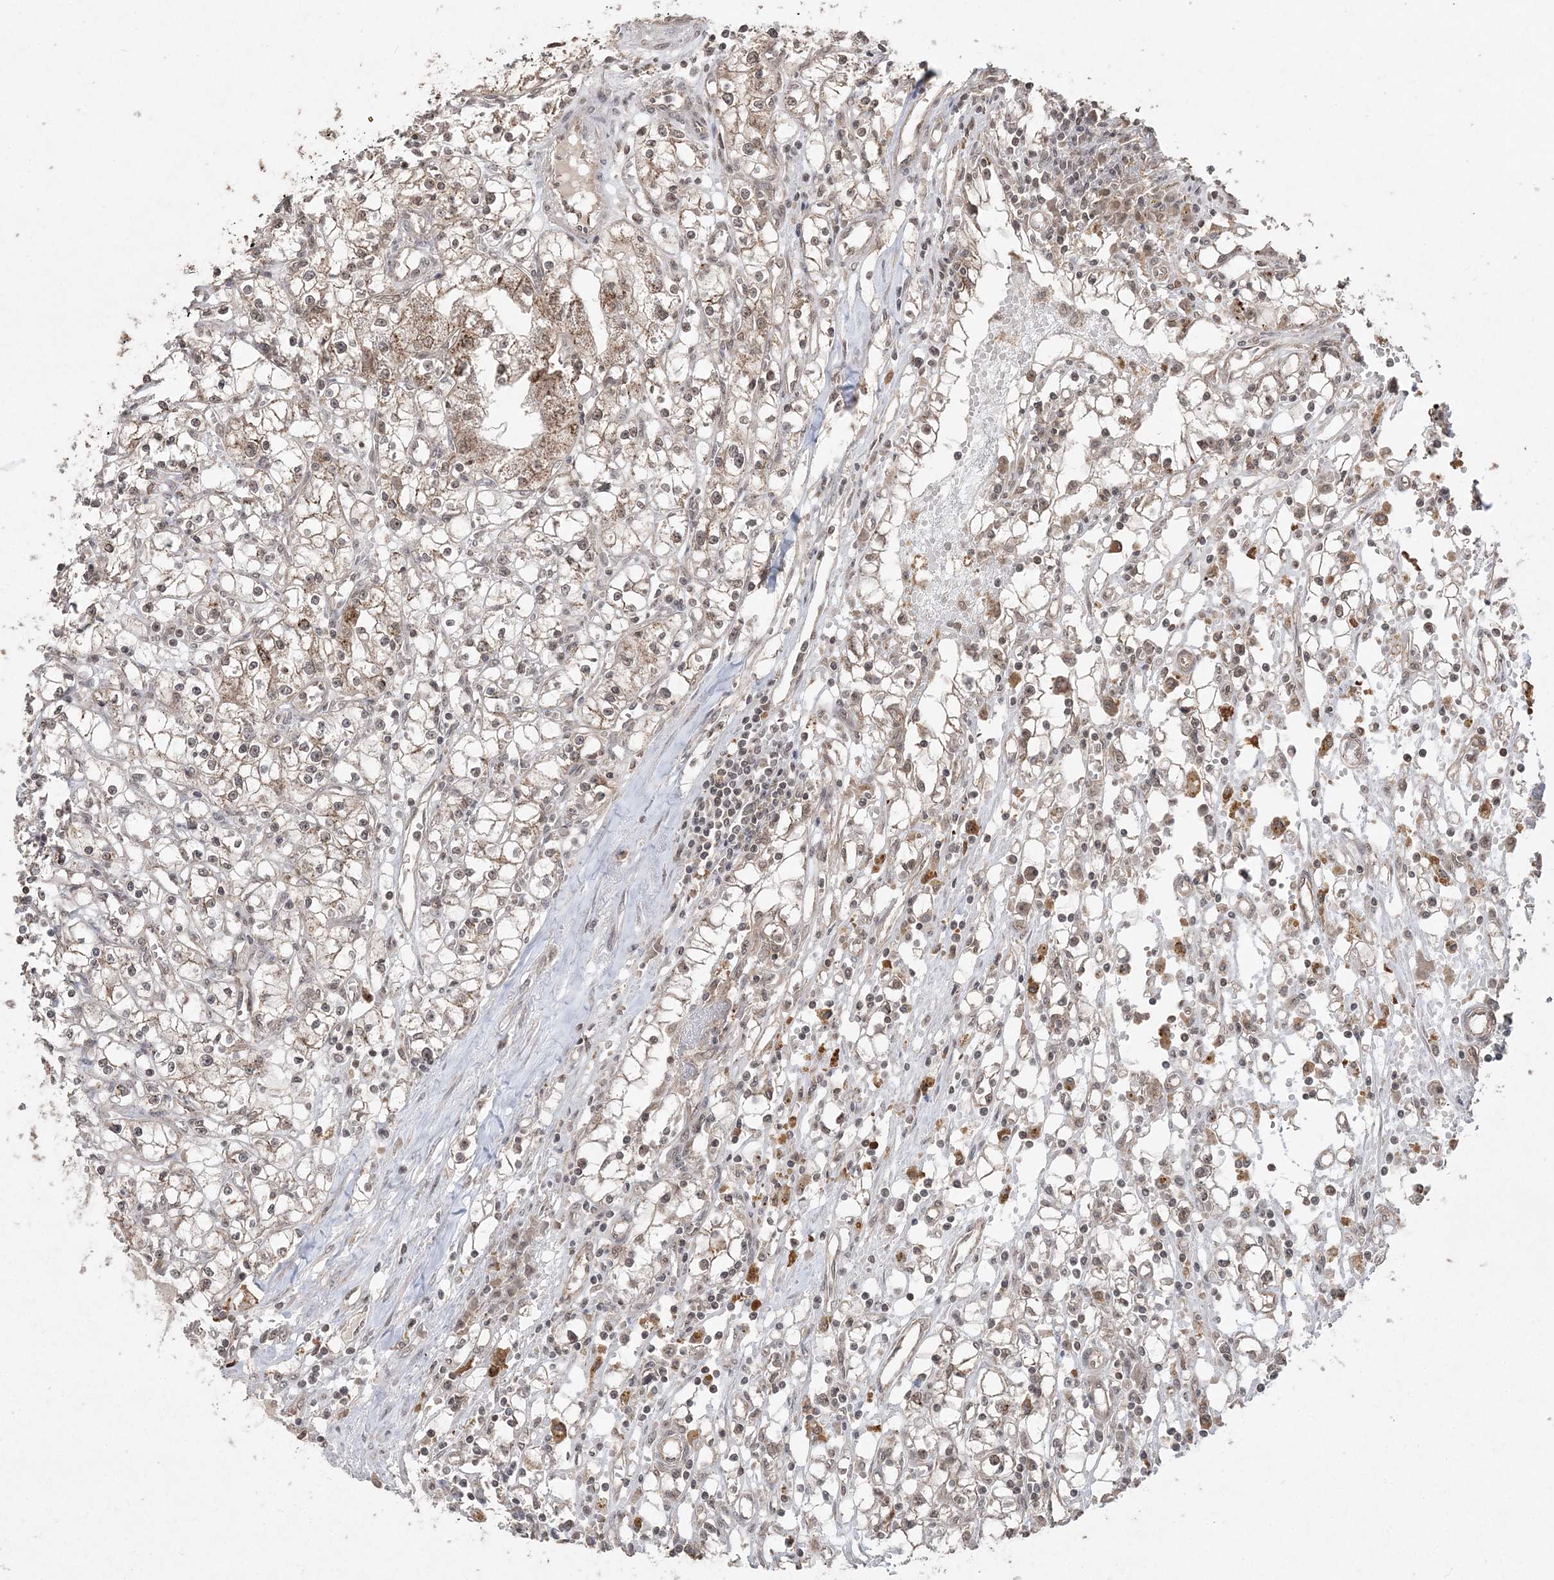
{"staining": {"intensity": "weak", "quantity": "<25%", "location": "cytoplasmic/membranous"}, "tissue": "renal cancer", "cell_type": "Tumor cells", "image_type": "cancer", "snomed": [{"axis": "morphology", "description": "Adenocarcinoma, NOS"}, {"axis": "topography", "description": "Kidney"}], "caption": "Renal cancer was stained to show a protein in brown. There is no significant expression in tumor cells. The staining was performed using DAB to visualize the protein expression in brown, while the nuclei were stained in blue with hematoxylin (Magnification: 20x).", "gene": "EHHADH", "patient": {"sex": "male", "age": 56}}